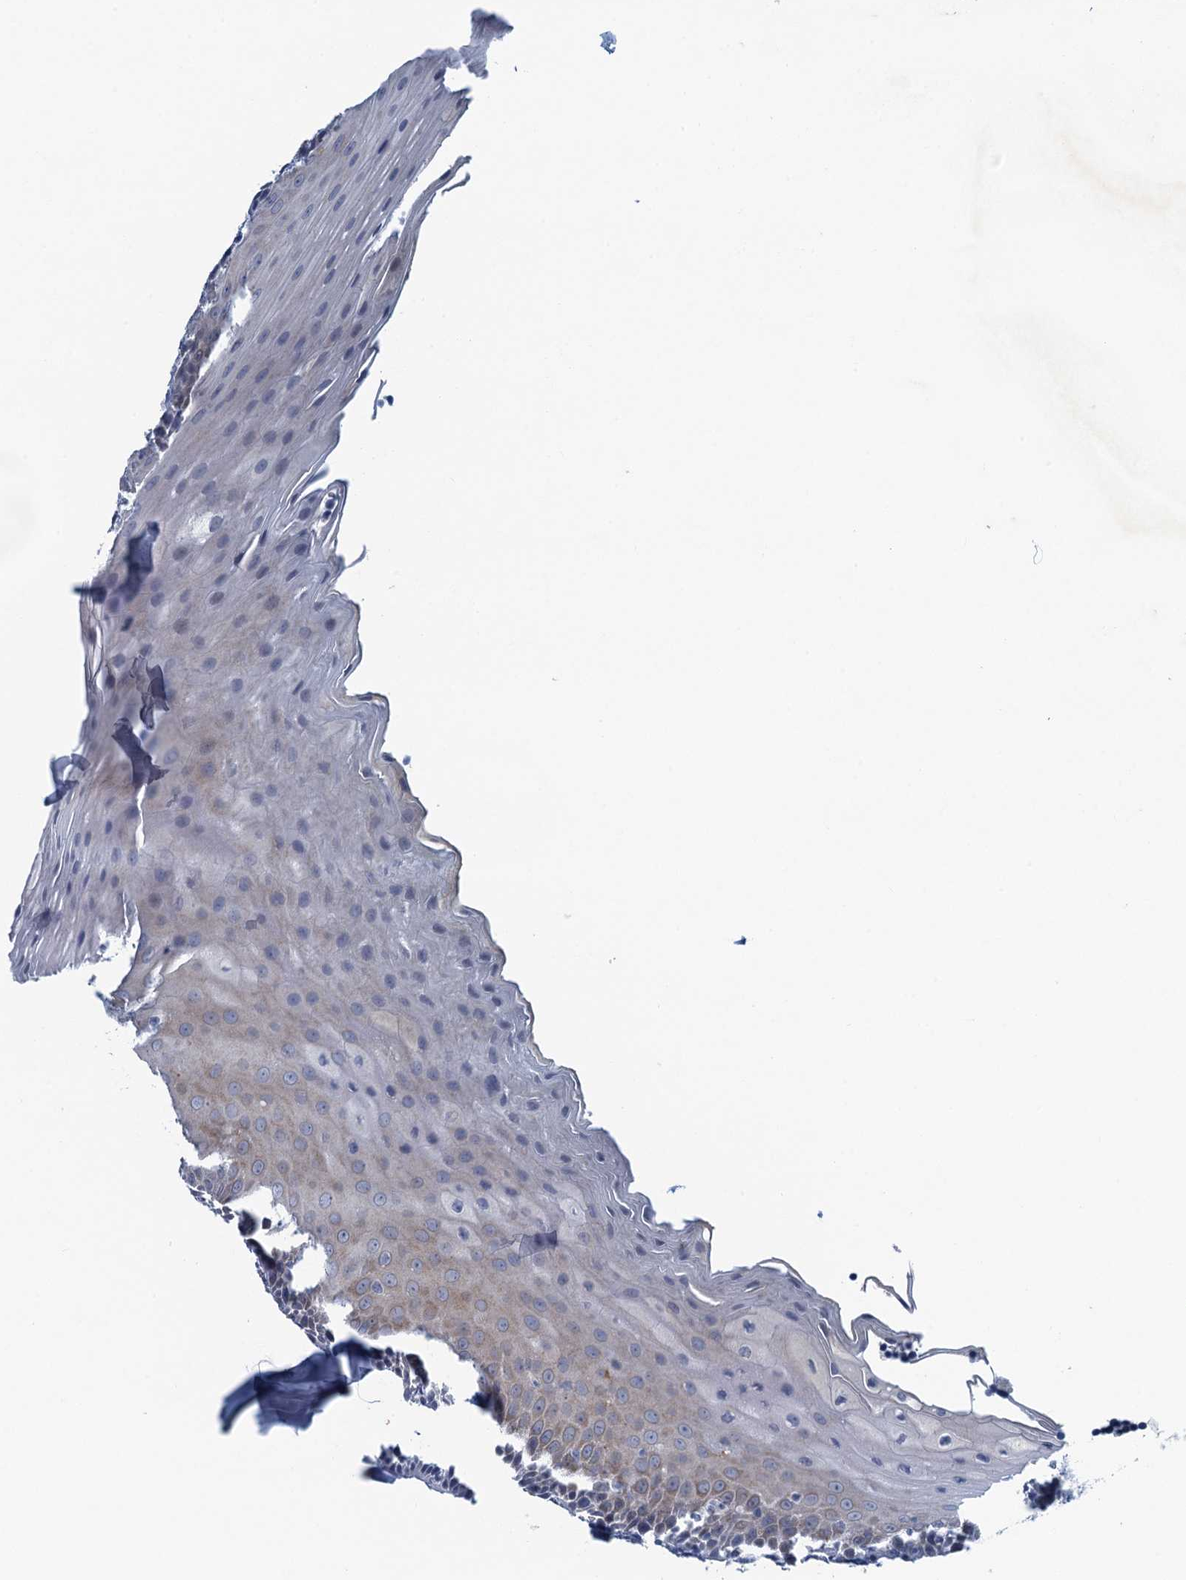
{"staining": {"intensity": "negative", "quantity": "none", "location": "none"}, "tissue": "tonsil", "cell_type": "Germinal center cells", "image_type": "normal", "snomed": [{"axis": "morphology", "description": "Normal tissue, NOS"}, {"axis": "topography", "description": "Tonsil"}], "caption": "IHC of normal tonsil displays no expression in germinal center cells.", "gene": "C16orf95", "patient": {"sex": "male", "age": 27}}